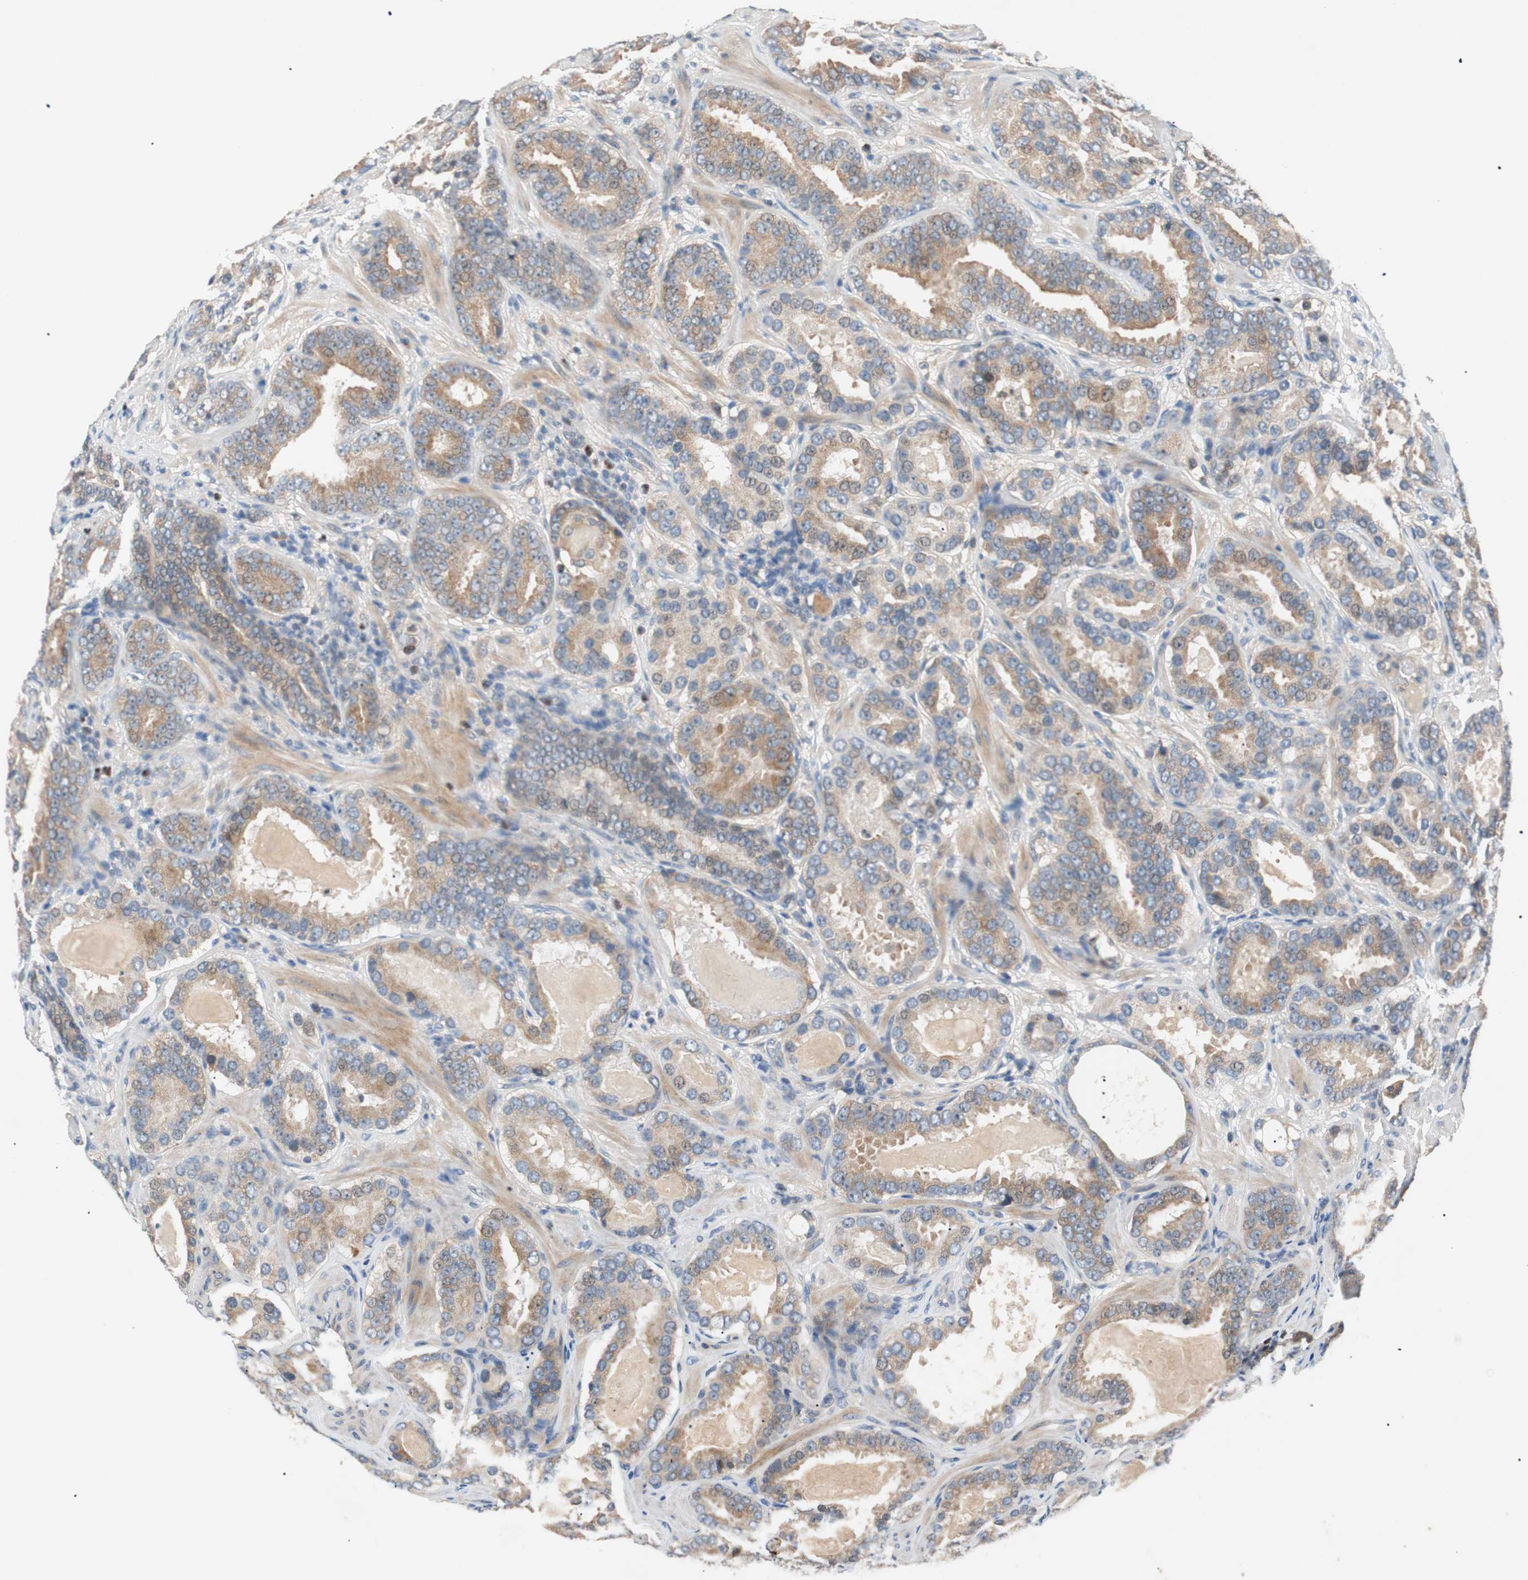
{"staining": {"intensity": "moderate", "quantity": ">75%", "location": "cytoplasmic/membranous"}, "tissue": "prostate cancer", "cell_type": "Tumor cells", "image_type": "cancer", "snomed": [{"axis": "morphology", "description": "Adenocarcinoma, Low grade"}, {"axis": "topography", "description": "Prostate"}], "caption": "Immunohistochemical staining of human prostate adenocarcinoma (low-grade) displays moderate cytoplasmic/membranous protein staining in approximately >75% of tumor cells. (brown staining indicates protein expression, while blue staining denotes nuclei).", "gene": "PCK1", "patient": {"sex": "male", "age": 59}}